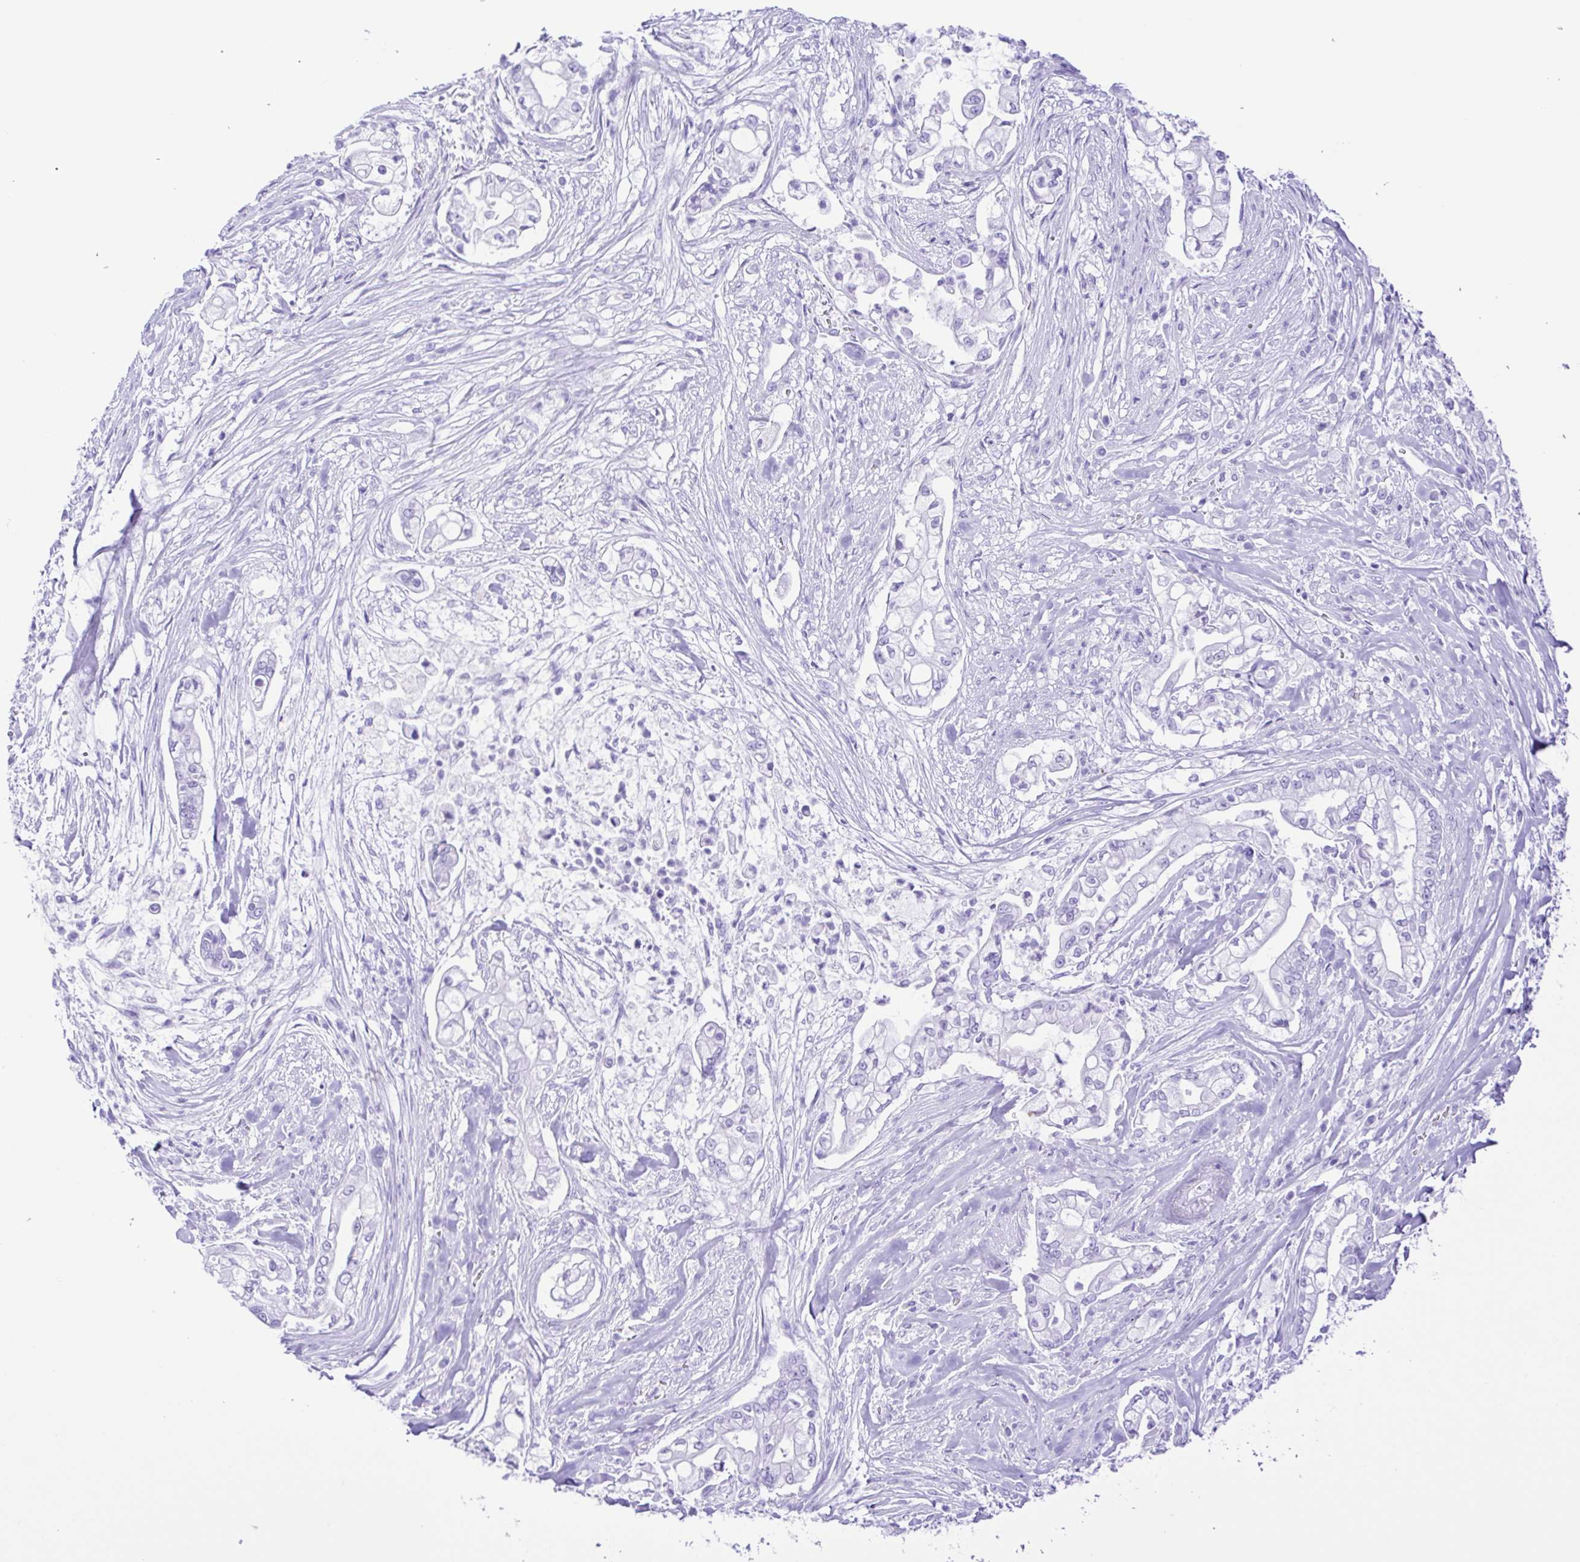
{"staining": {"intensity": "negative", "quantity": "none", "location": "none"}, "tissue": "pancreatic cancer", "cell_type": "Tumor cells", "image_type": "cancer", "snomed": [{"axis": "morphology", "description": "Adenocarcinoma, NOS"}, {"axis": "topography", "description": "Pancreas"}], "caption": "Protein analysis of pancreatic cancer exhibits no significant positivity in tumor cells. The staining is performed using DAB (3,3'-diaminobenzidine) brown chromogen with nuclei counter-stained in using hematoxylin.", "gene": "ERP27", "patient": {"sex": "female", "age": 69}}